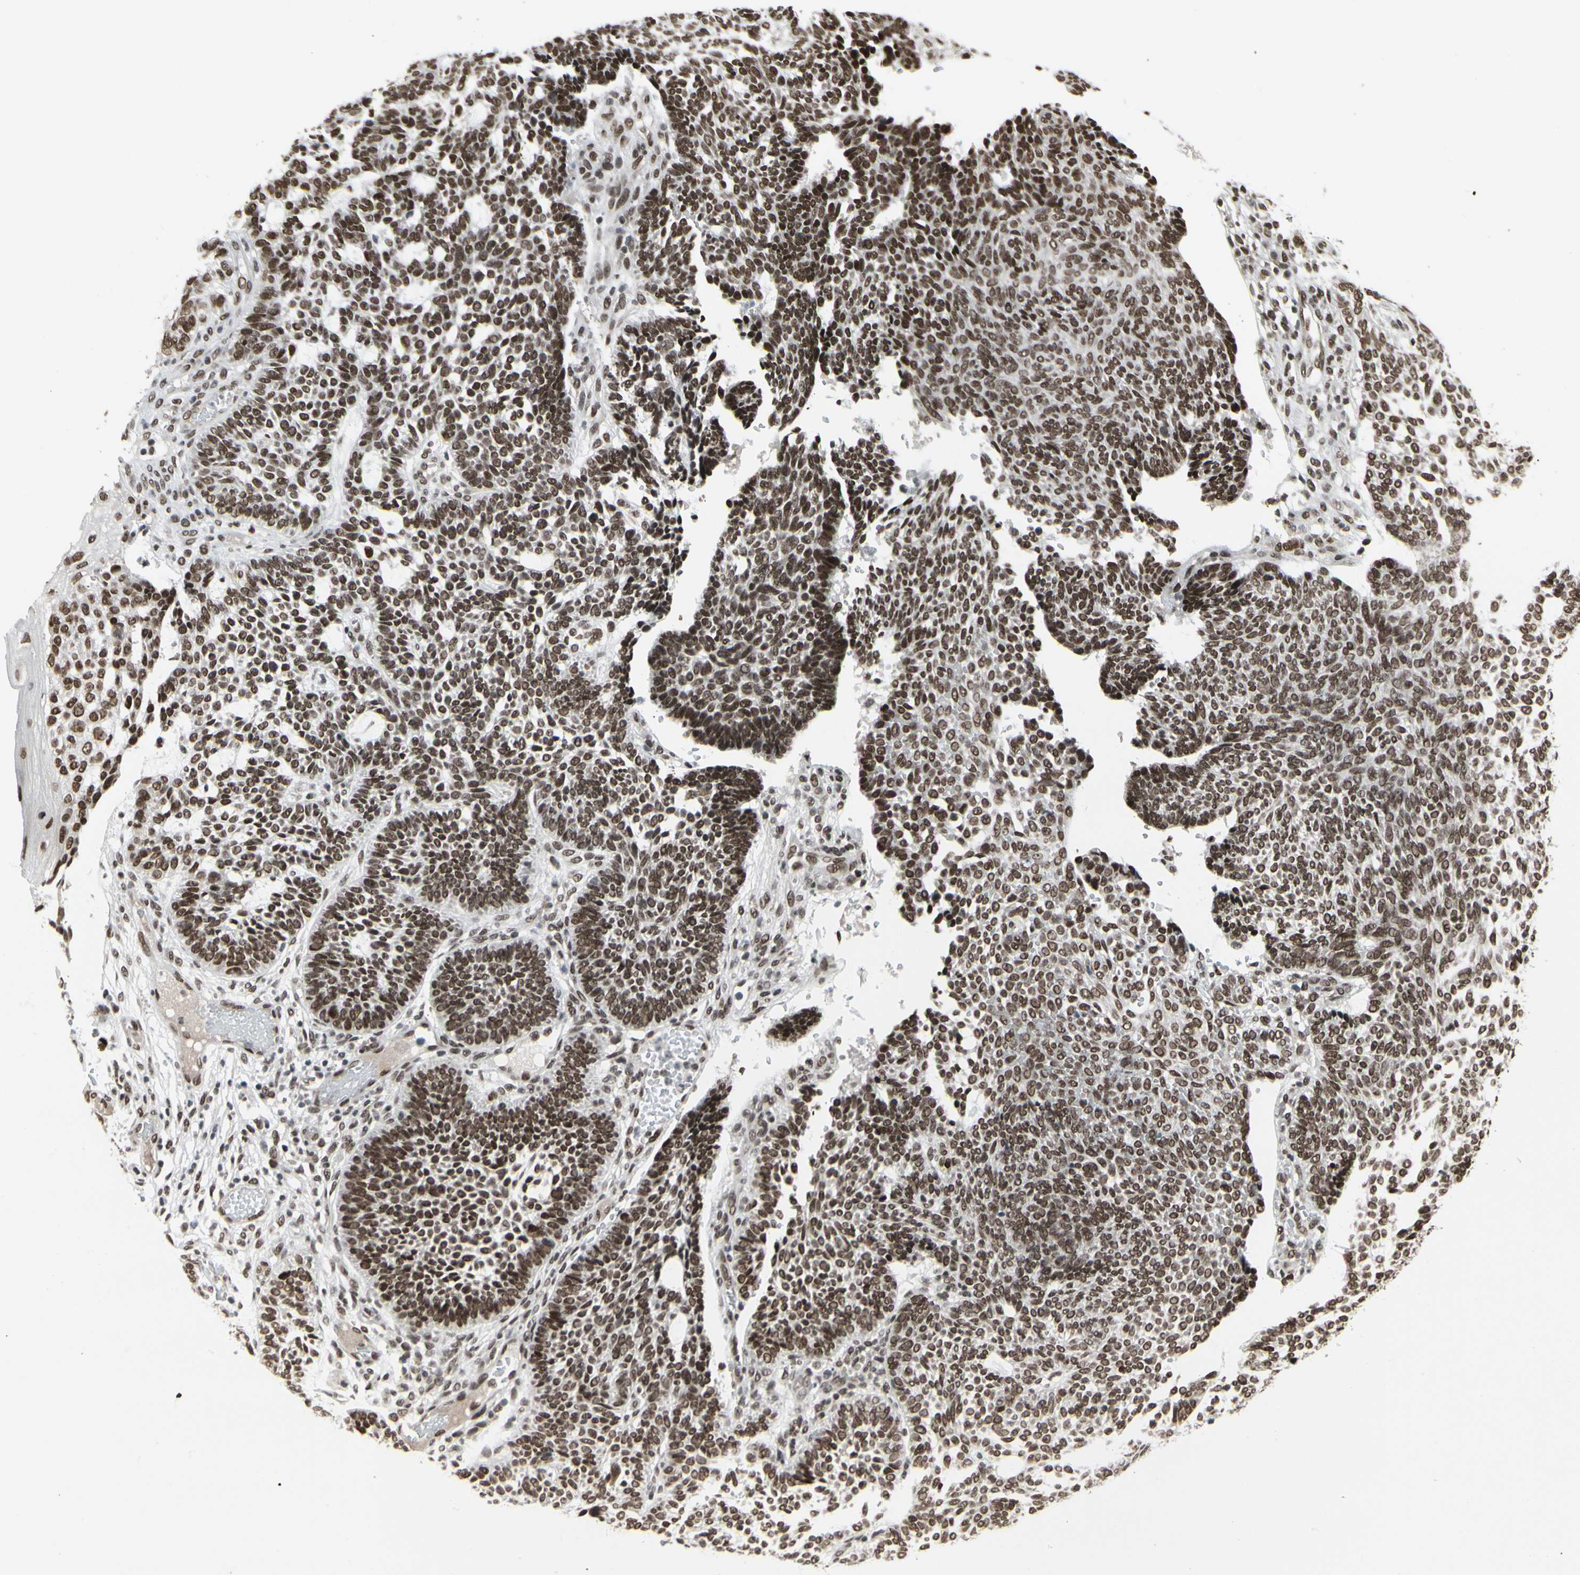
{"staining": {"intensity": "strong", "quantity": ">75%", "location": "nuclear"}, "tissue": "skin cancer", "cell_type": "Tumor cells", "image_type": "cancer", "snomed": [{"axis": "morphology", "description": "Normal tissue, NOS"}, {"axis": "morphology", "description": "Basal cell carcinoma"}, {"axis": "topography", "description": "Skin"}], "caption": "A brown stain labels strong nuclear expression of a protein in skin basal cell carcinoma tumor cells. Nuclei are stained in blue.", "gene": "HMG20A", "patient": {"sex": "male", "age": 87}}